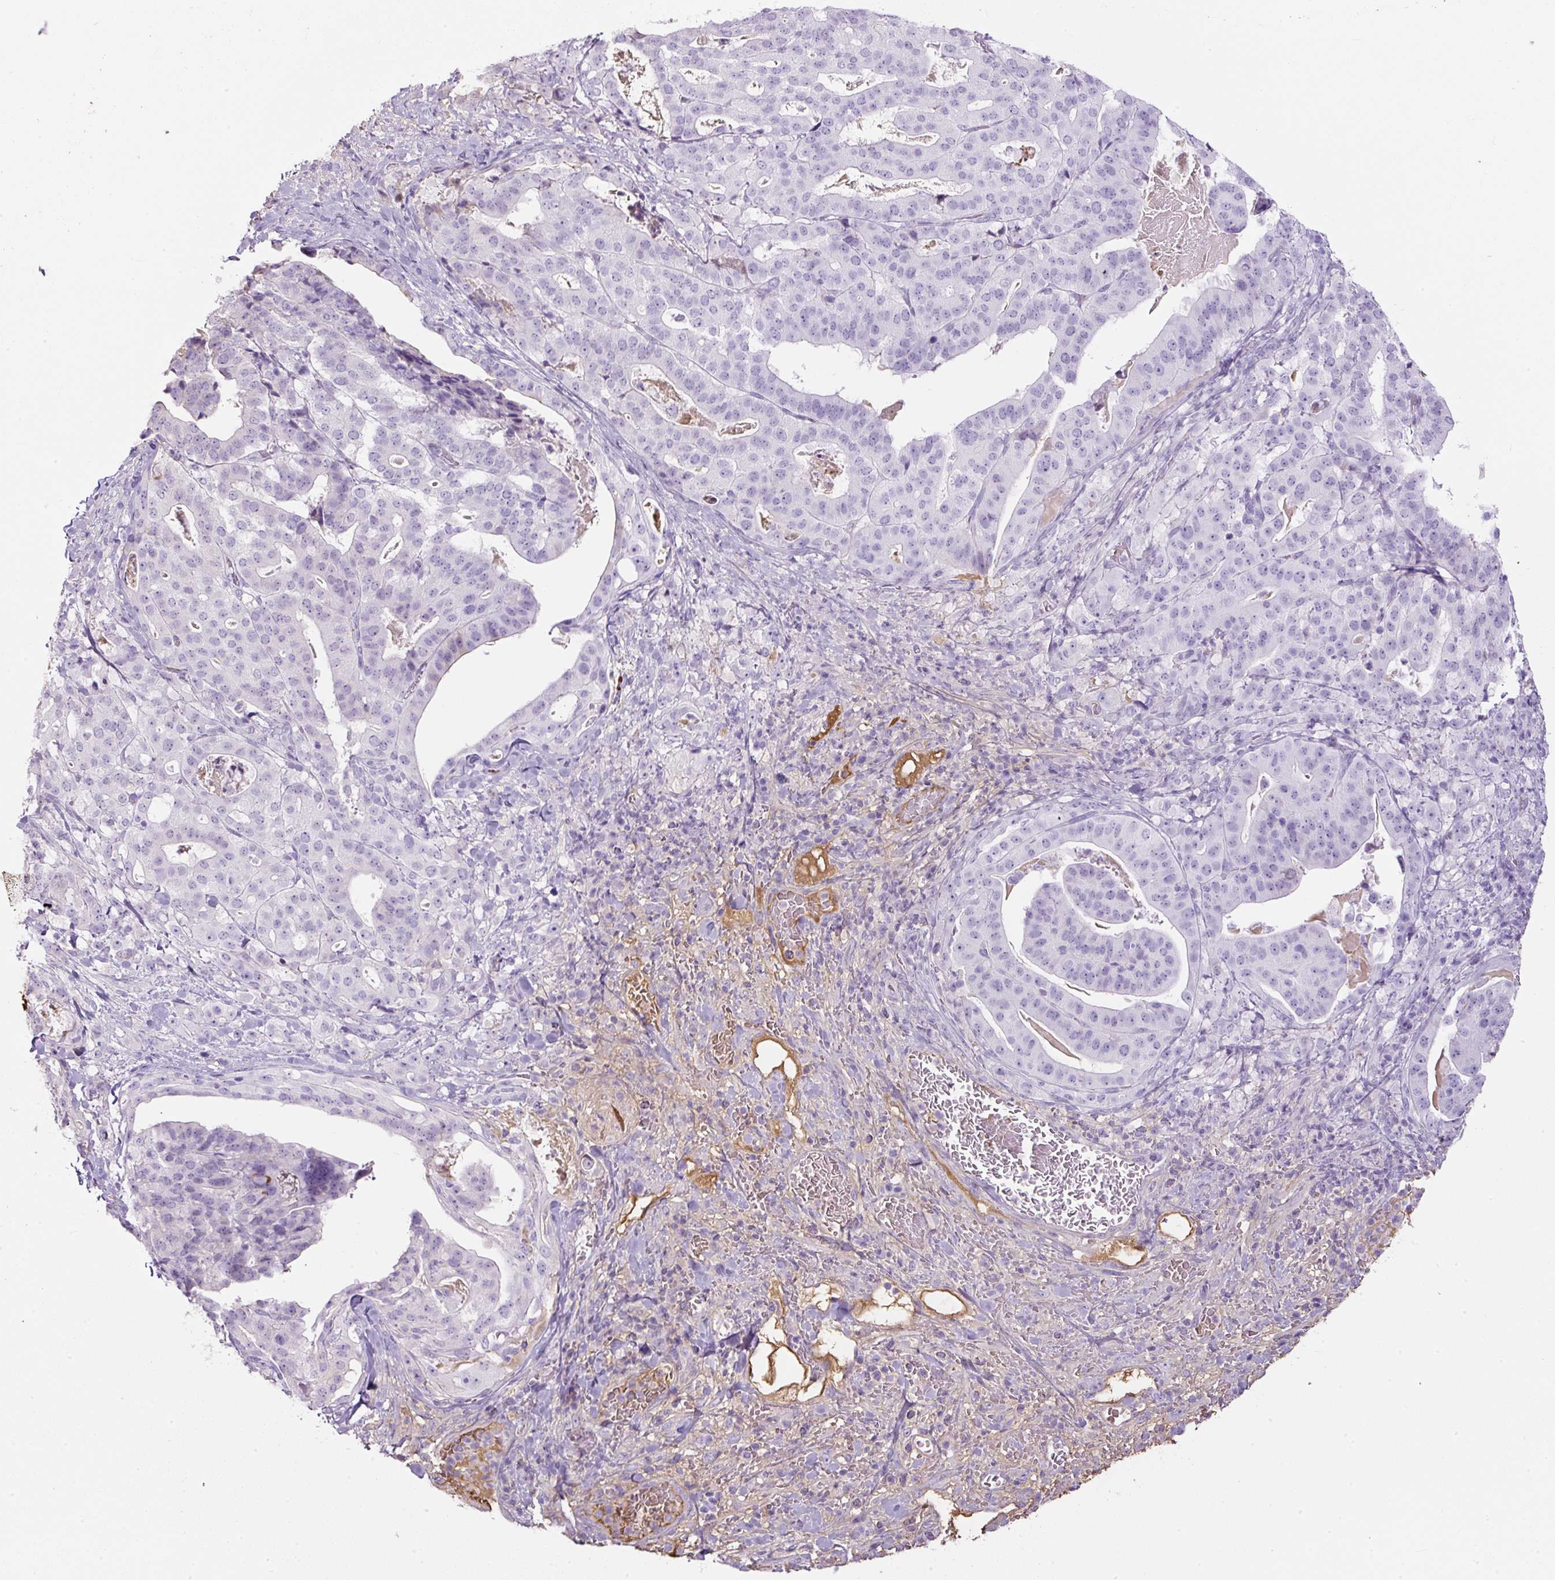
{"staining": {"intensity": "negative", "quantity": "none", "location": "none"}, "tissue": "stomach cancer", "cell_type": "Tumor cells", "image_type": "cancer", "snomed": [{"axis": "morphology", "description": "Adenocarcinoma, NOS"}, {"axis": "topography", "description": "Stomach"}], "caption": "The immunohistochemistry micrograph has no significant positivity in tumor cells of stomach cancer tissue.", "gene": "APOA1", "patient": {"sex": "male", "age": 48}}